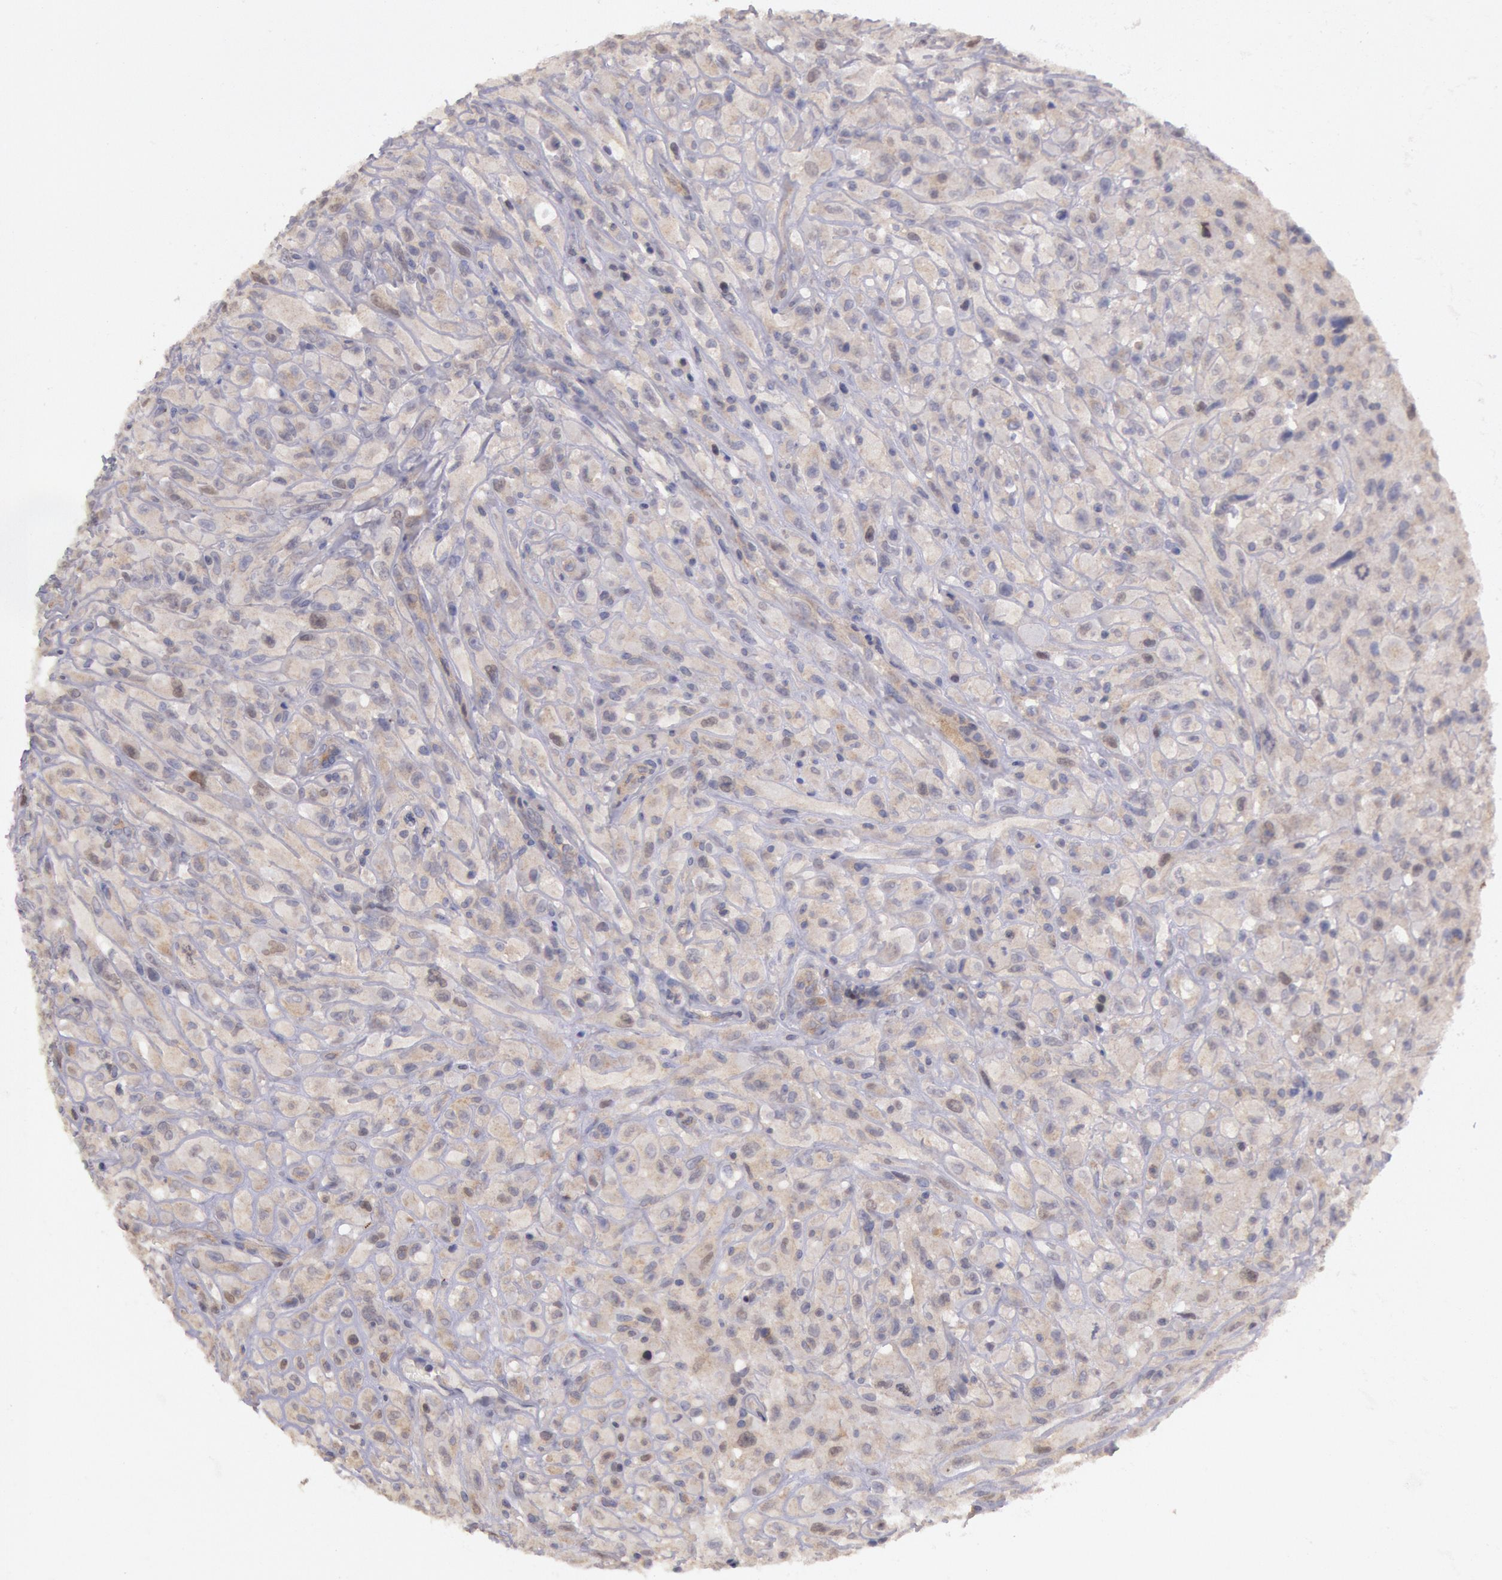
{"staining": {"intensity": "negative", "quantity": "none", "location": "none"}, "tissue": "glioma", "cell_type": "Tumor cells", "image_type": "cancer", "snomed": [{"axis": "morphology", "description": "Glioma, malignant, High grade"}, {"axis": "topography", "description": "Brain"}], "caption": "High power microscopy micrograph of an immunohistochemistry image of malignant glioma (high-grade), revealing no significant positivity in tumor cells. (DAB immunohistochemistry (IHC) with hematoxylin counter stain).", "gene": "AMOTL1", "patient": {"sex": "male", "age": 48}}